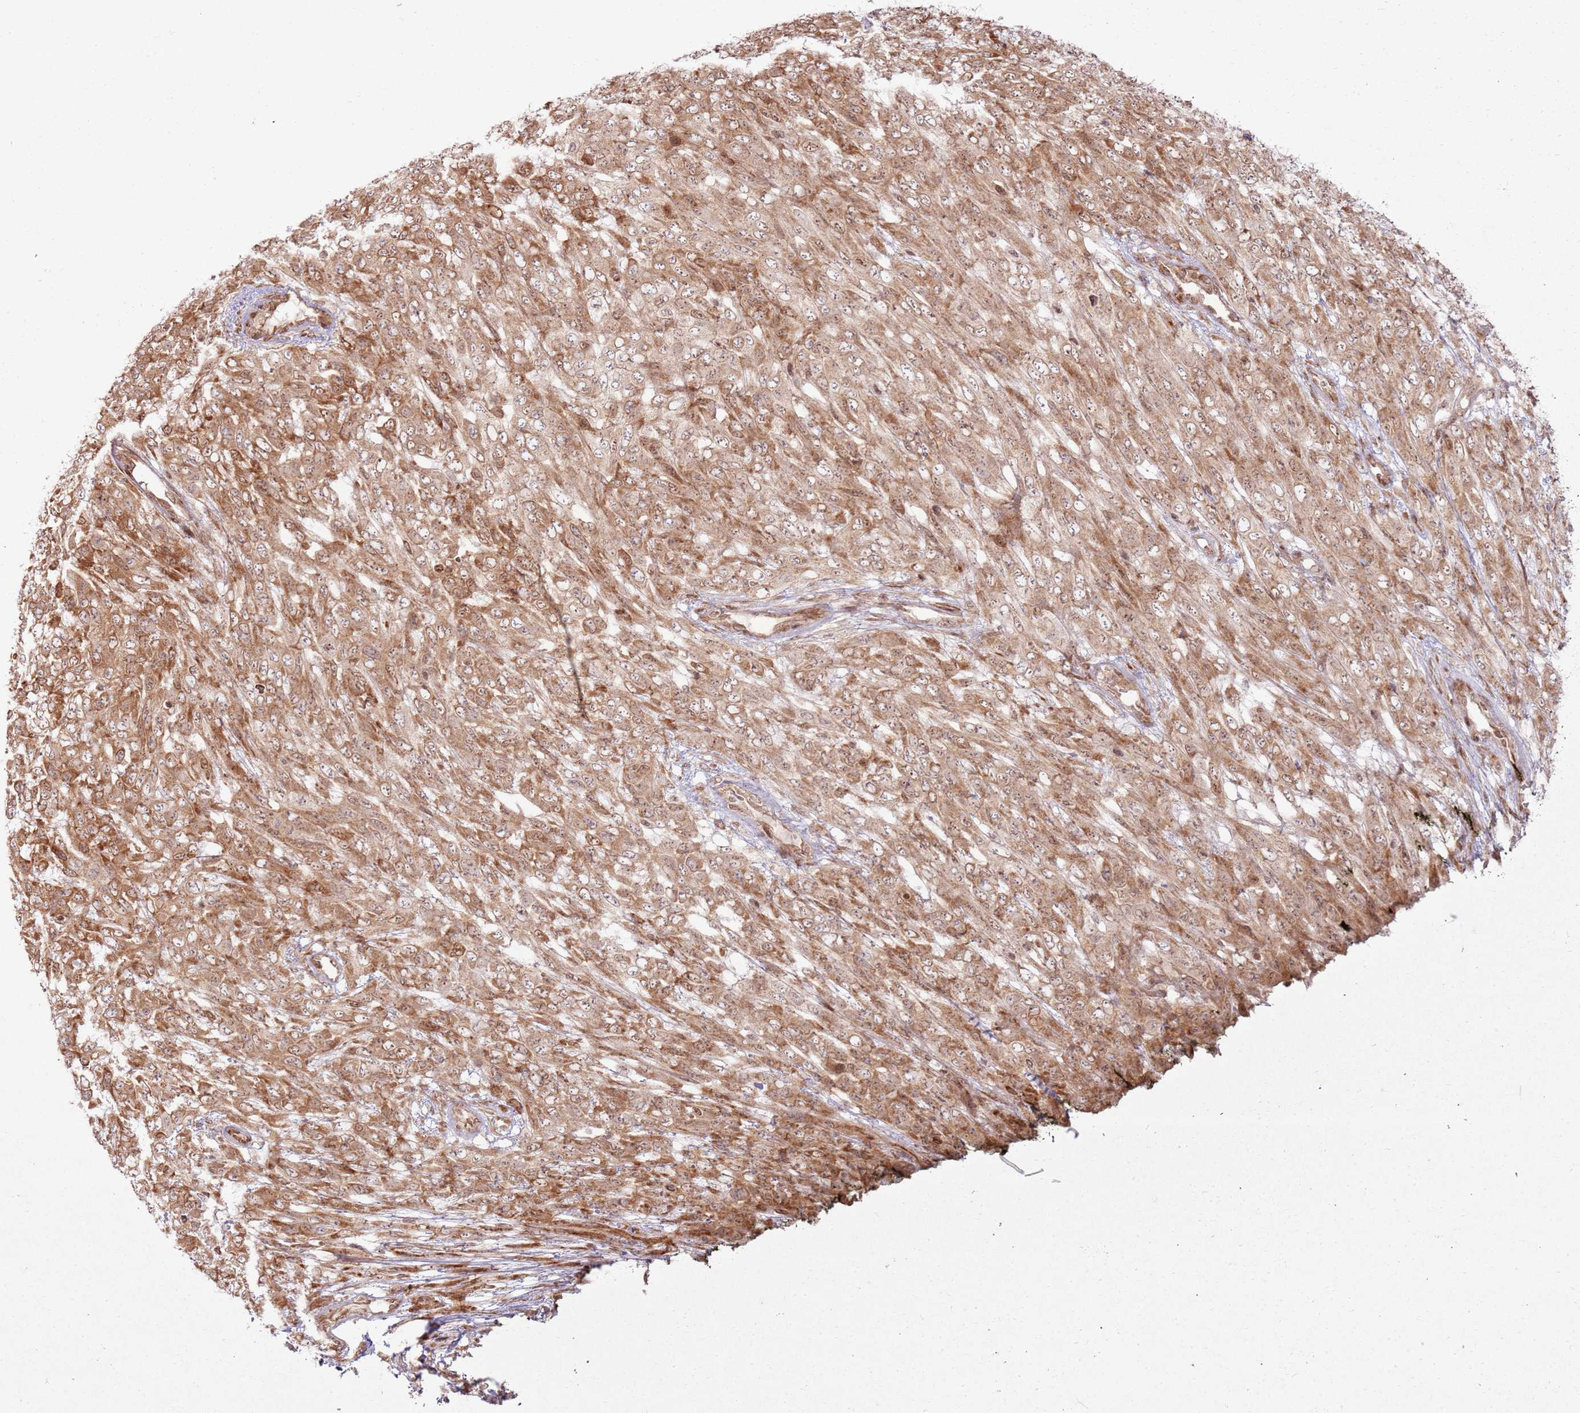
{"staining": {"intensity": "moderate", "quantity": ">75%", "location": "cytoplasmic/membranous,nuclear"}, "tissue": "melanoma", "cell_type": "Tumor cells", "image_type": "cancer", "snomed": [{"axis": "morphology", "description": "Normal morphology"}, {"axis": "morphology", "description": "Malignant melanoma, NOS"}, {"axis": "topography", "description": "Skin"}], "caption": "Protein staining displays moderate cytoplasmic/membranous and nuclear positivity in approximately >75% of tumor cells in malignant melanoma.", "gene": "KLHL36", "patient": {"sex": "female", "age": 72}}